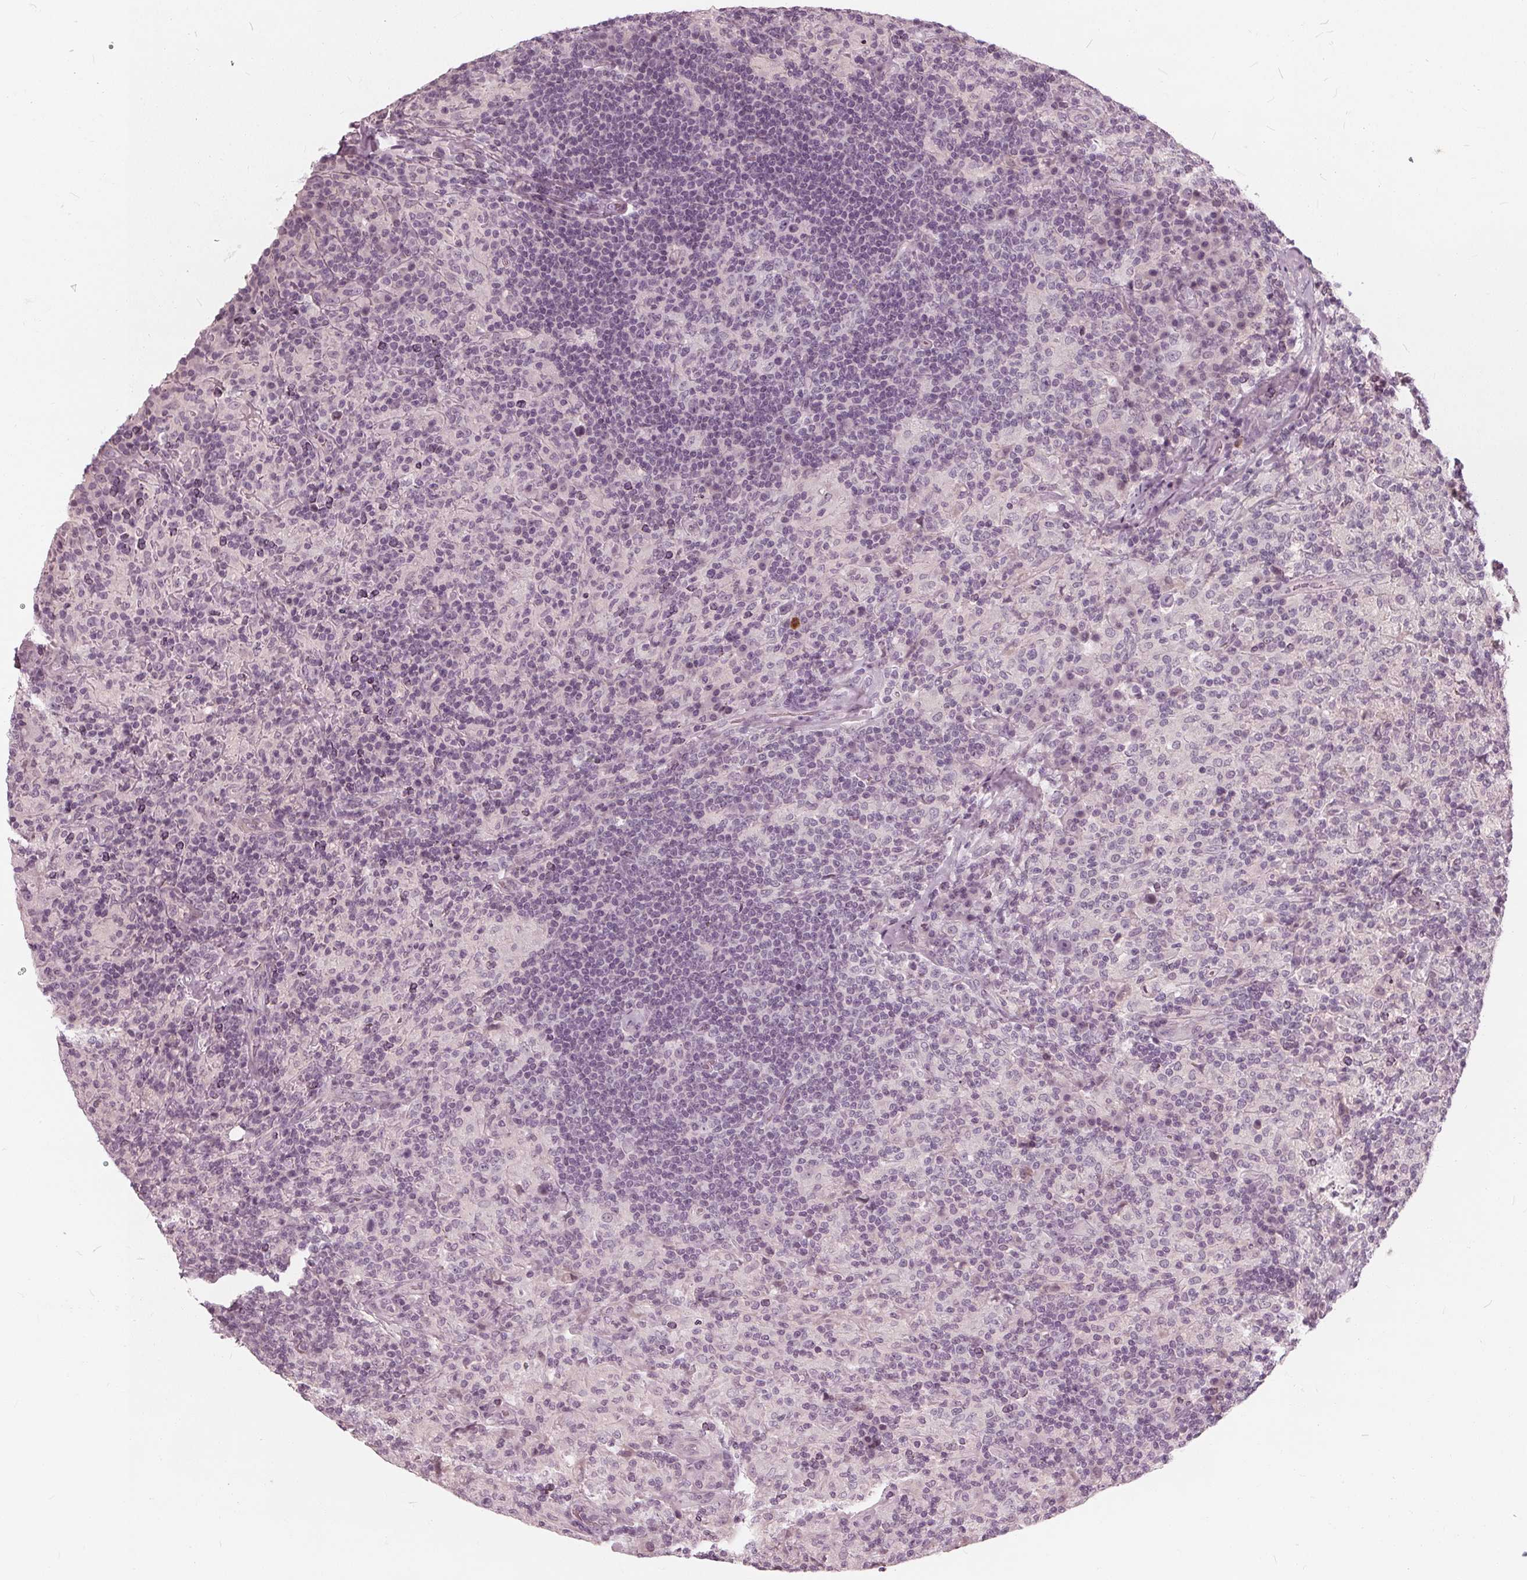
{"staining": {"intensity": "negative", "quantity": "none", "location": "none"}, "tissue": "lymphoma", "cell_type": "Tumor cells", "image_type": "cancer", "snomed": [{"axis": "morphology", "description": "Hodgkin's disease, NOS"}, {"axis": "topography", "description": "Lymph node"}], "caption": "Lymphoma was stained to show a protein in brown. There is no significant staining in tumor cells. The staining was performed using DAB to visualize the protein expression in brown, while the nuclei were stained in blue with hematoxylin (Magnification: 20x).", "gene": "SAT2", "patient": {"sex": "male", "age": 70}}